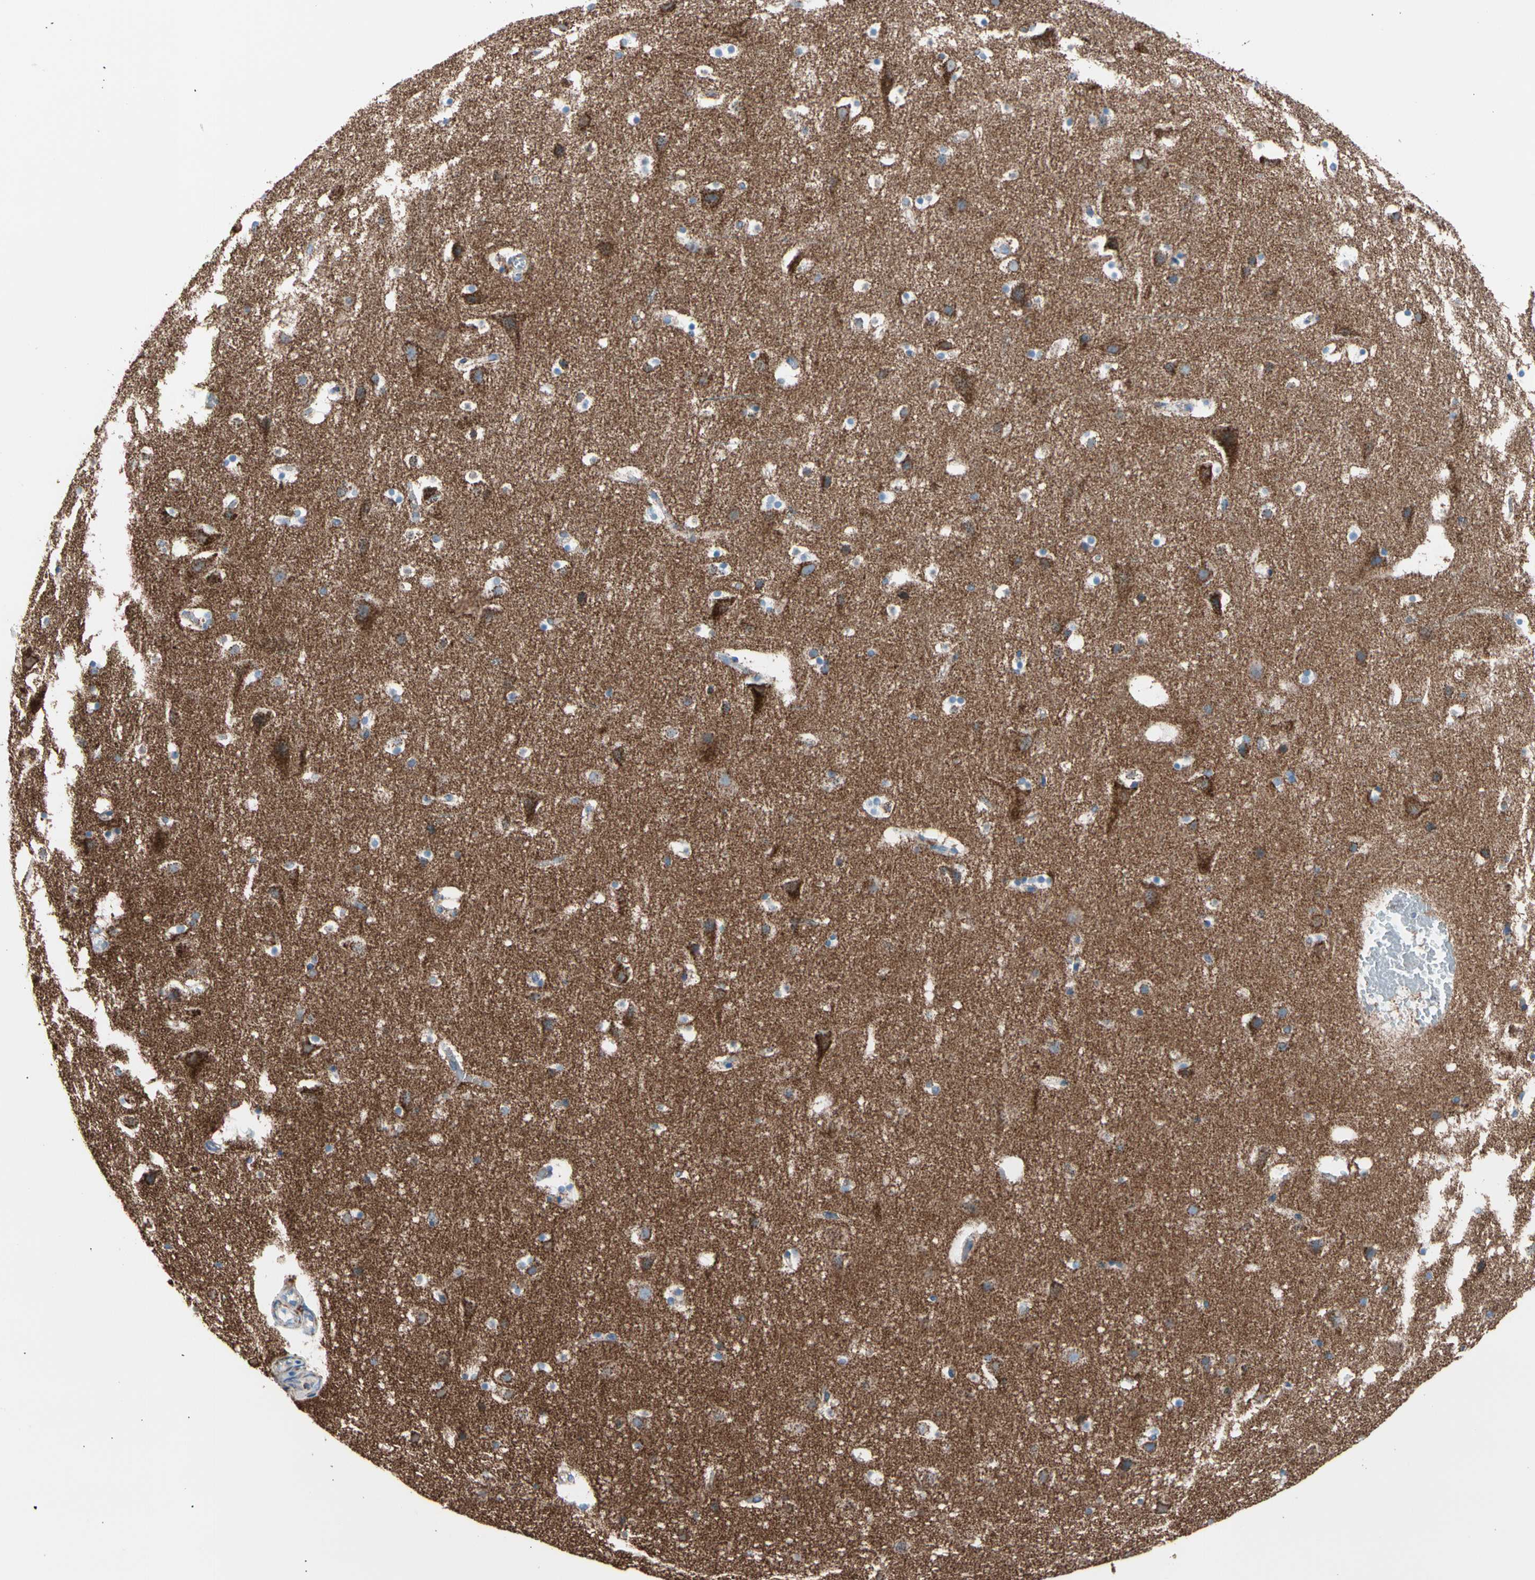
{"staining": {"intensity": "negative", "quantity": "none", "location": "none"}, "tissue": "cerebral cortex", "cell_type": "Endothelial cells", "image_type": "normal", "snomed": [{"axis": "morphology", "description": "Normal tissue, NOS"}, {"axis": "topography", "description": "Cerebral cortex"}], "caption": "Benign cerebral cortex was stained to show a protein in brown. There is no significant expression in endothelial cells. Nuclei are stained in blue.", "gene": "HK1", "patient": {"sex": "male", "age": 45}}